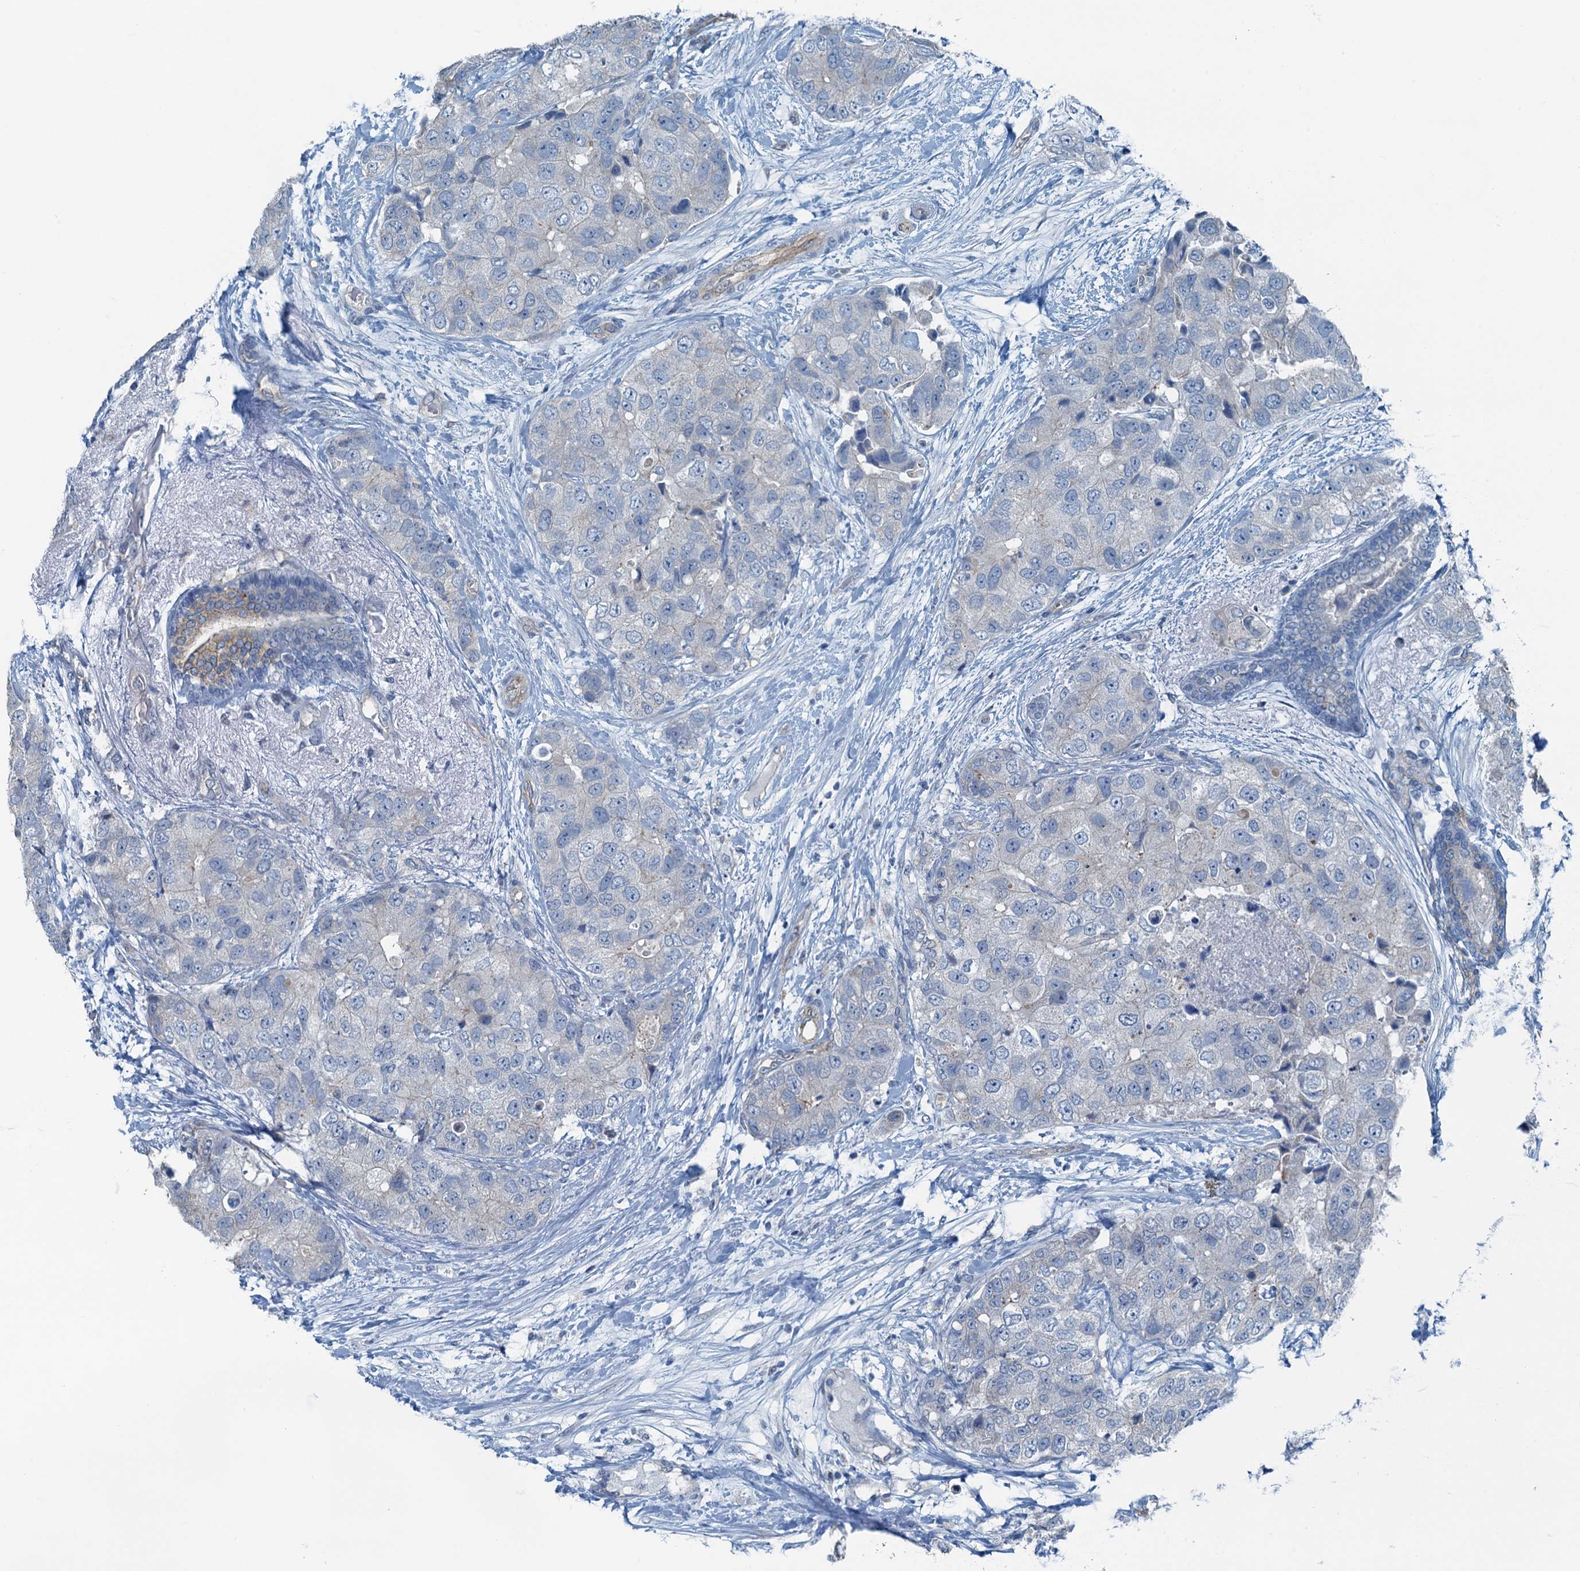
{"staining": {"intensity": "negative", "quantity": "none", "location": "none"}, "tissue": "breast cancer", "cell_type": "Tumor cells", "image_type": "cancer", "snomed": [{"axis": "morphology", "description": "Duct carcinoma"}, {"axis": "topography", "description": "Breast"}], "caption": "Human breast cancer stained for a protein using immunohistochemistry (IHC) displays no expression in tumor cells.", "gene": "GFOD2", "patient": {"sex": "female", "age": 62}}